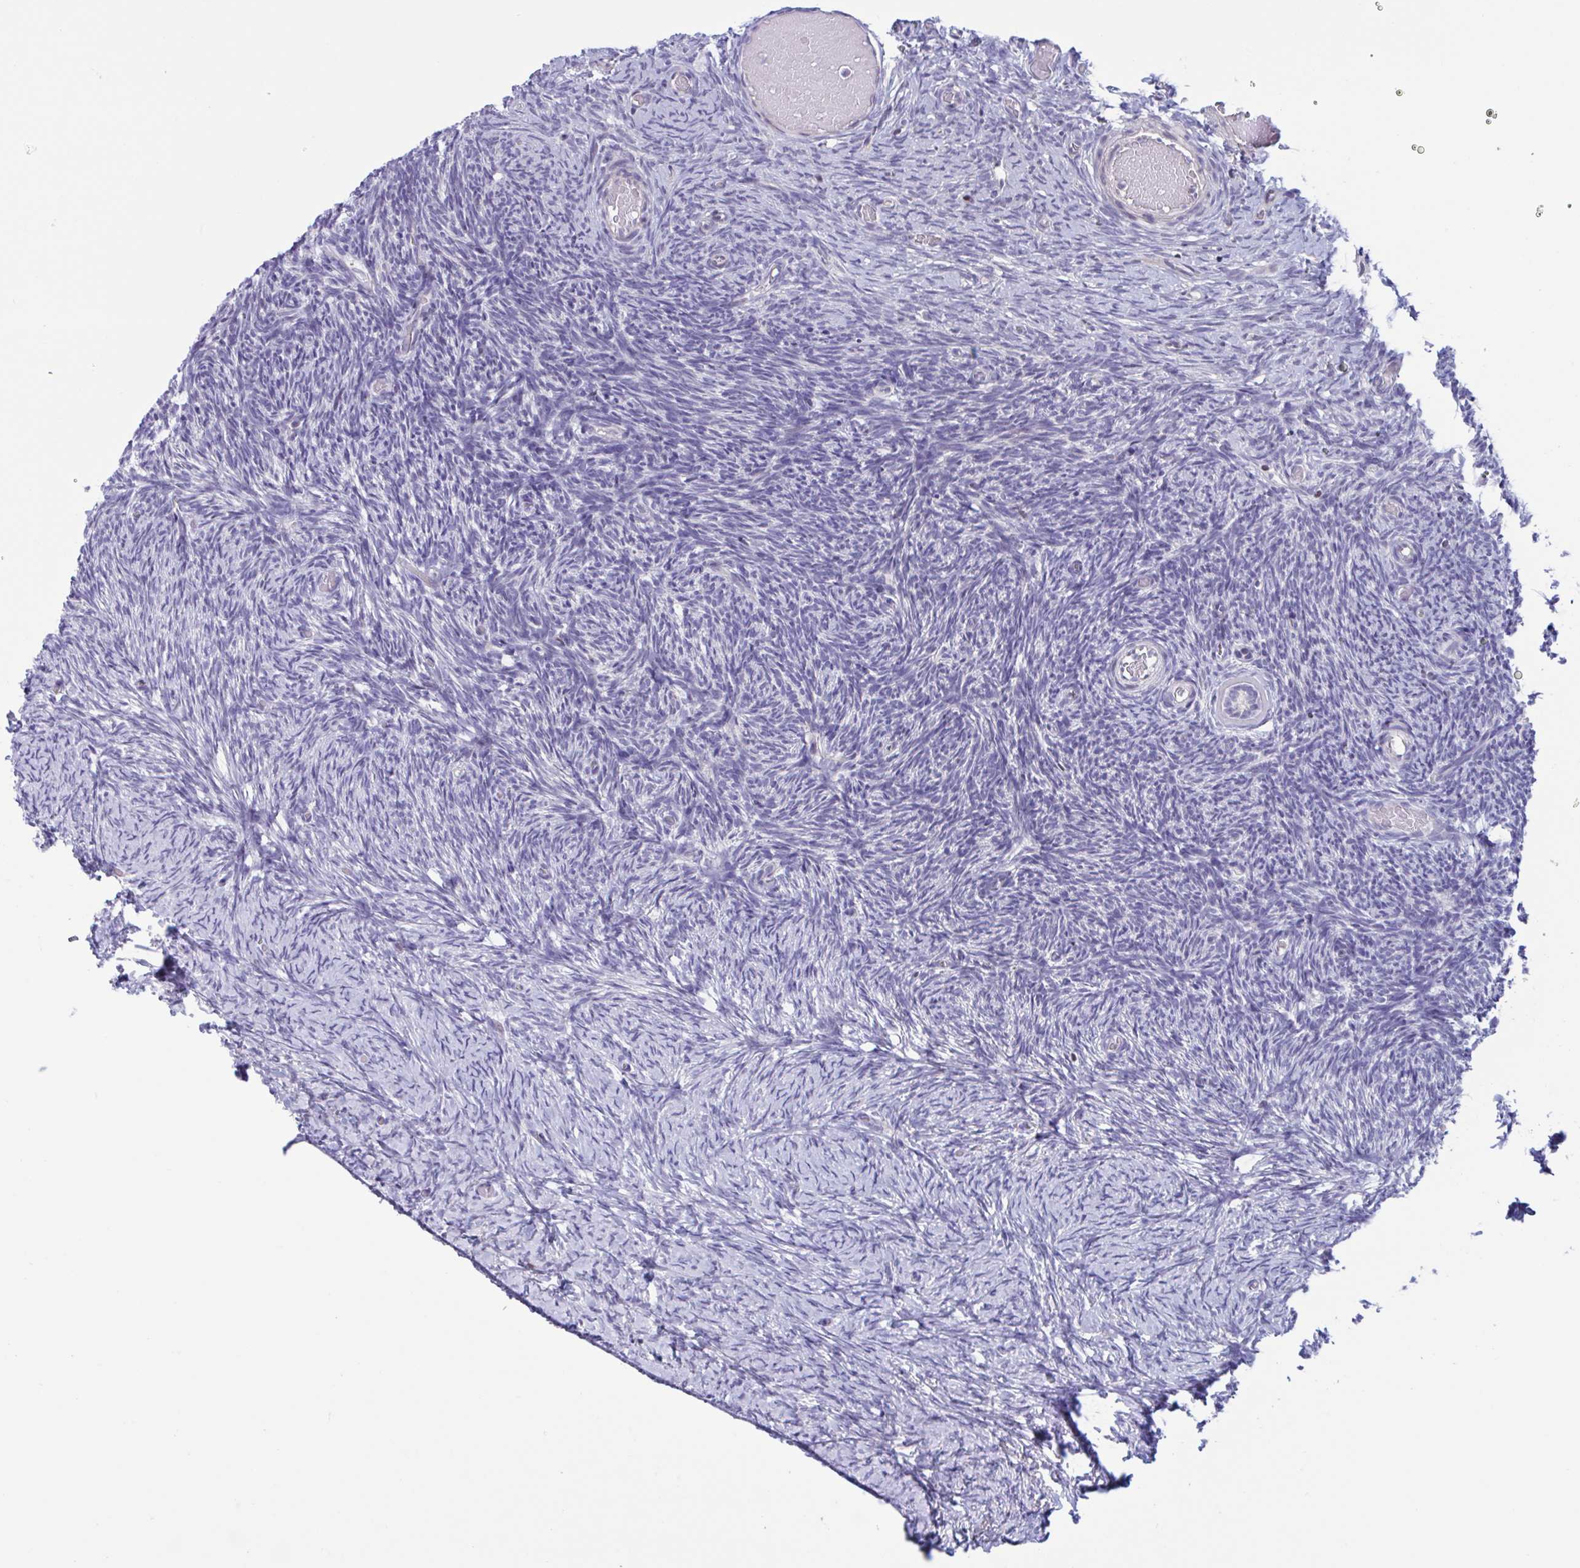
{"staining": {"intensity": "weak", "quantity": ">75%", "location": "cytoplasmic/membranous"}, "tissue": "ovary", "cell_type": "Follicle cells", "image_type": "normal", "snomed": [{"axis": "morphology", "description": "Normal tissue, NOS"}, {"axis": "topography", "description": "Ovary"}], "caption": "Immunohistochemical staining of normal ovary demonstrates >75% levels of weak cytoplasmic/membranous protein staining in about >75% of follicle cells.", "gene": "SNX11", "patient": {"sex": "female", "age": 39}}